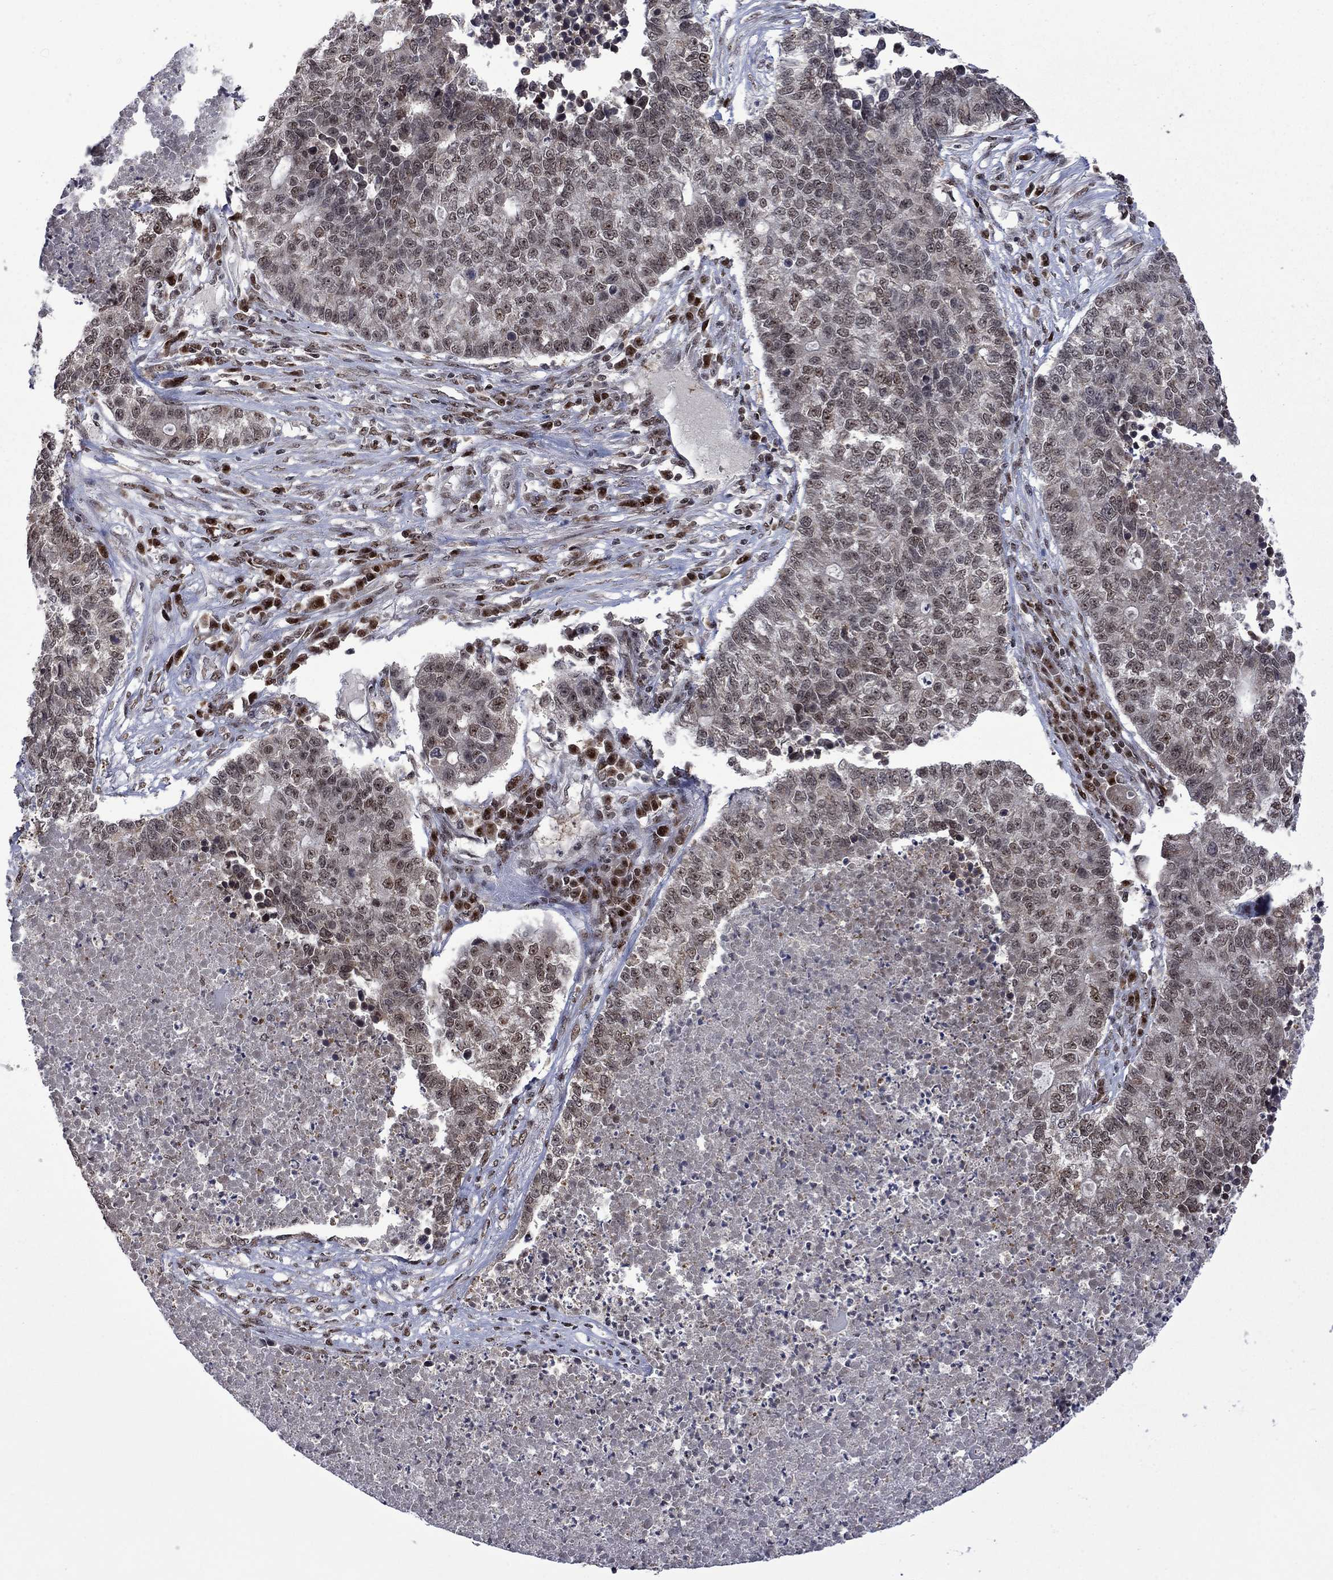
{"staining": {"intensity": "weak", "quantity": "<25%", "location": "nuclear"}, "tissue": "lung cancer", "cell_type": "Tumor cells", "image_type": "cancer", "snomed": [{"axis": "morphology", "description": "Adenocarcinoma, NOS"}, {"axis": "topography", "description": "Lung"}], "caption": "The IHC micrograph has no significant expression in tumor cells of adenocarcinoma (lung) tissue.", "gene": "FBL", "patient": {"sex": "male", "age": 57}}